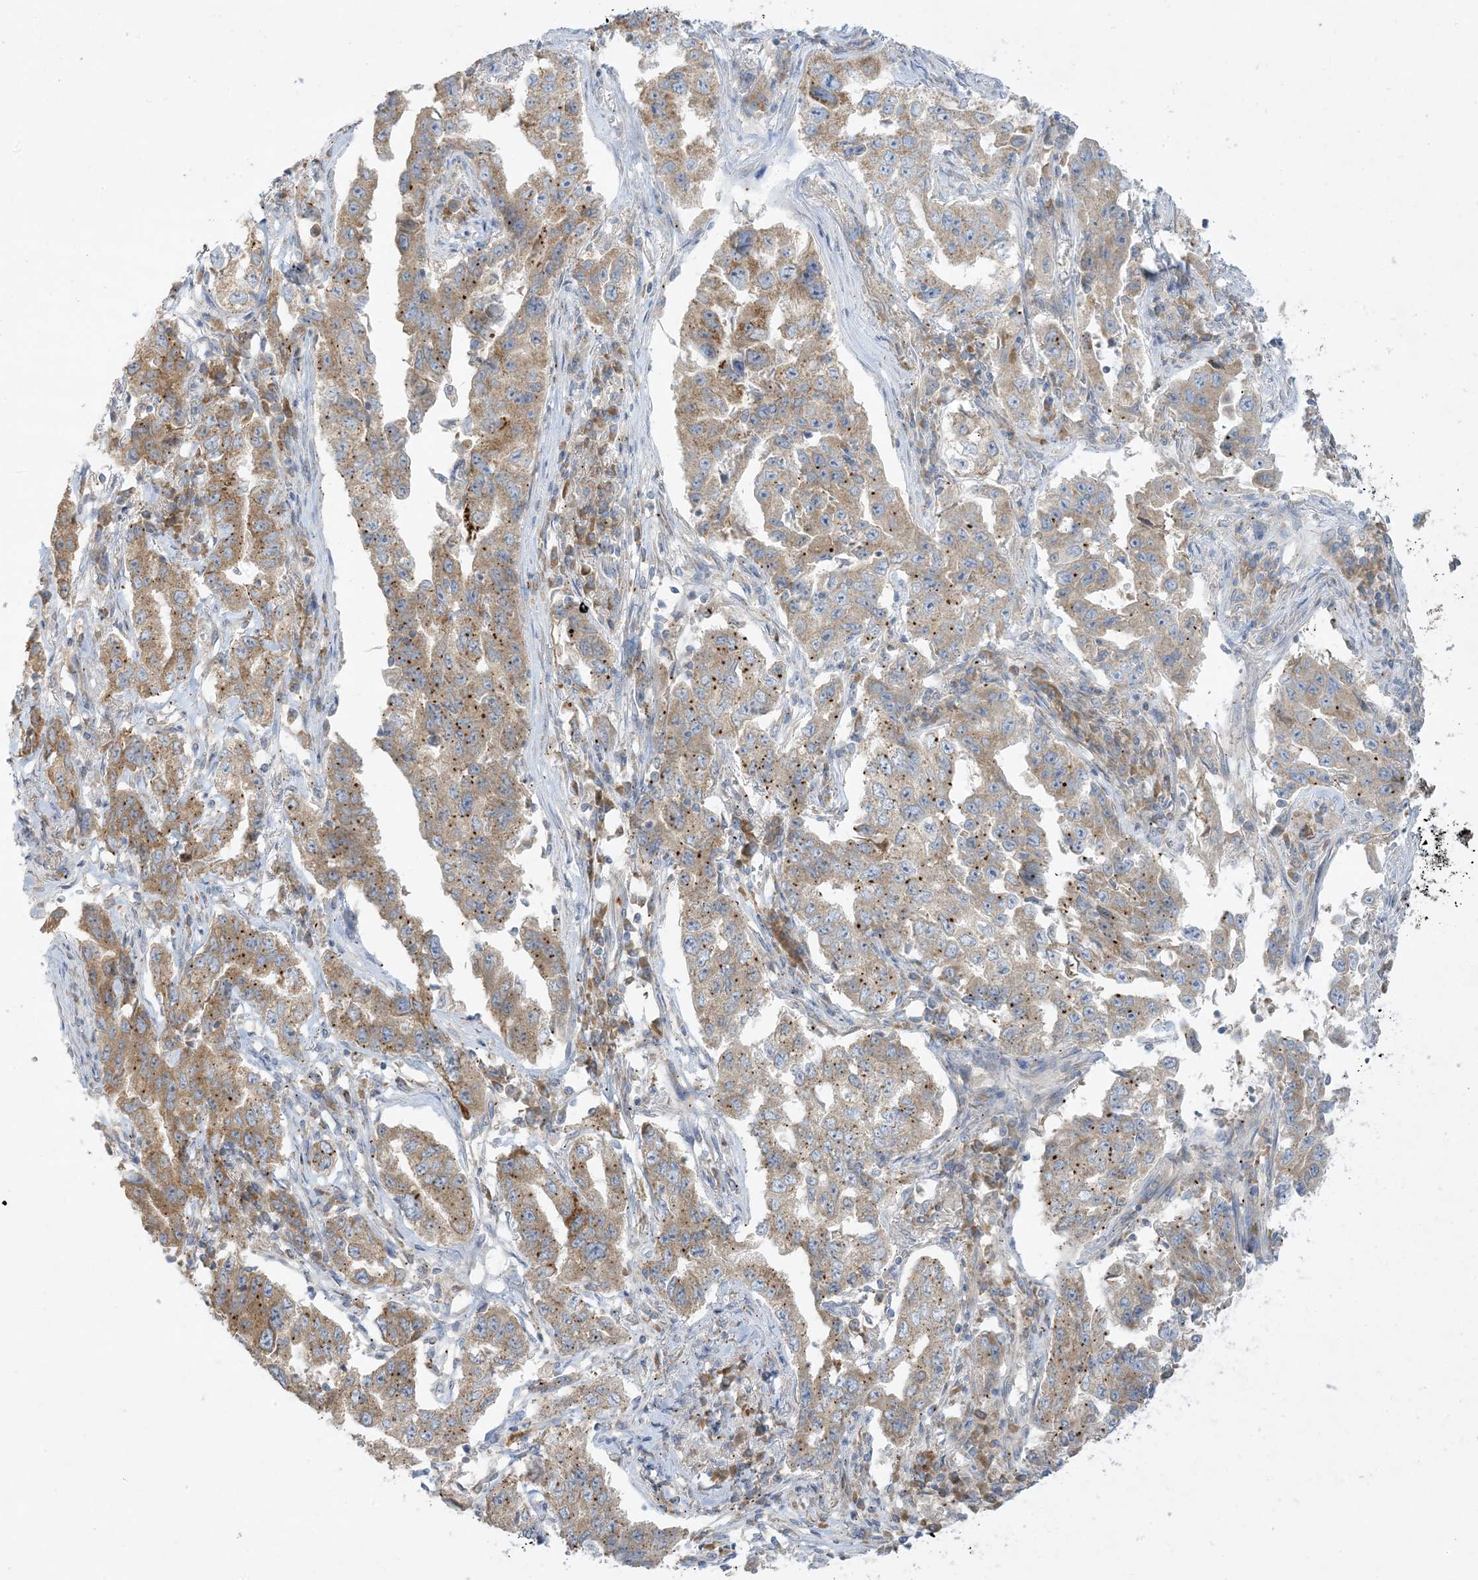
{"staining": {"intensity": "moderate", "quantity": ">75%", "location": "cytoplasmic/membranous"}, "tissue": "lung cancer", "cell_type": "Tumor cells", "image_type": "cancer", "snomed": [{"axis": "morphology", "description": "Adenocarcinoma, NOS"}, {"axis": "topography", "description": "Lung"}], "caption": "A brown stain labels moderate cytoplasmic/membranous staining of a protein in human lung cancer tumor cells.", "gene": "RPP40", "patient": {"sex": "female", "age": 51}}